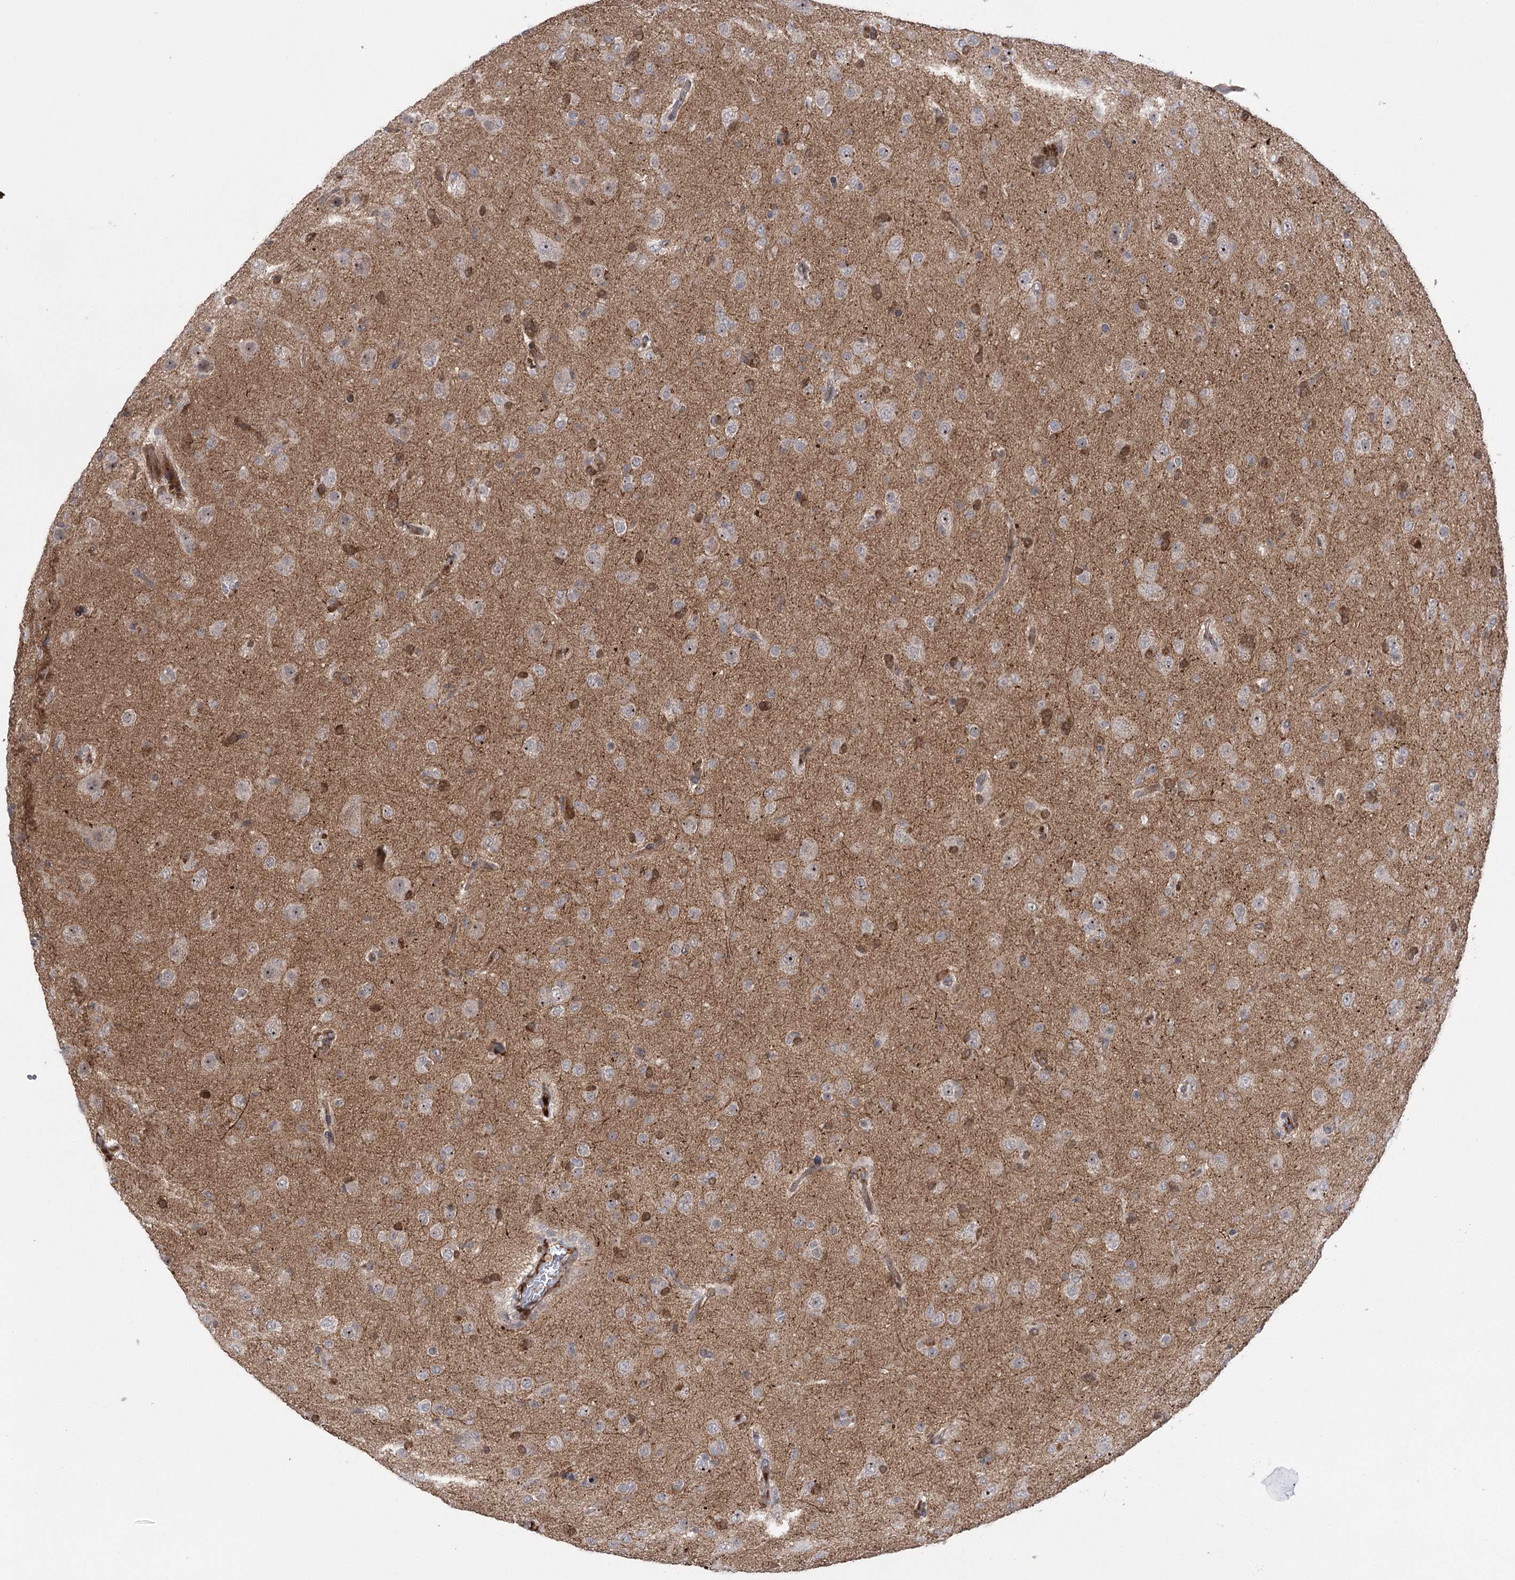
{"staining": {"intensity": "negative", "quantity": "none", "location": "none"}, "tissue": "glioma", "cell_type": "Tumor cells", "image_type": "cancer", "snomed": [{"axis": "morphology", "description": "Glioma, malignant, Low grade"}, {"axis": "topography", "description": "Brain"}], "caption": "Protein analysis of glioma displays no significant positivity in tumor cells.", "gene": "KCNN2", "patient": {"sex": "male", "age": 65}}